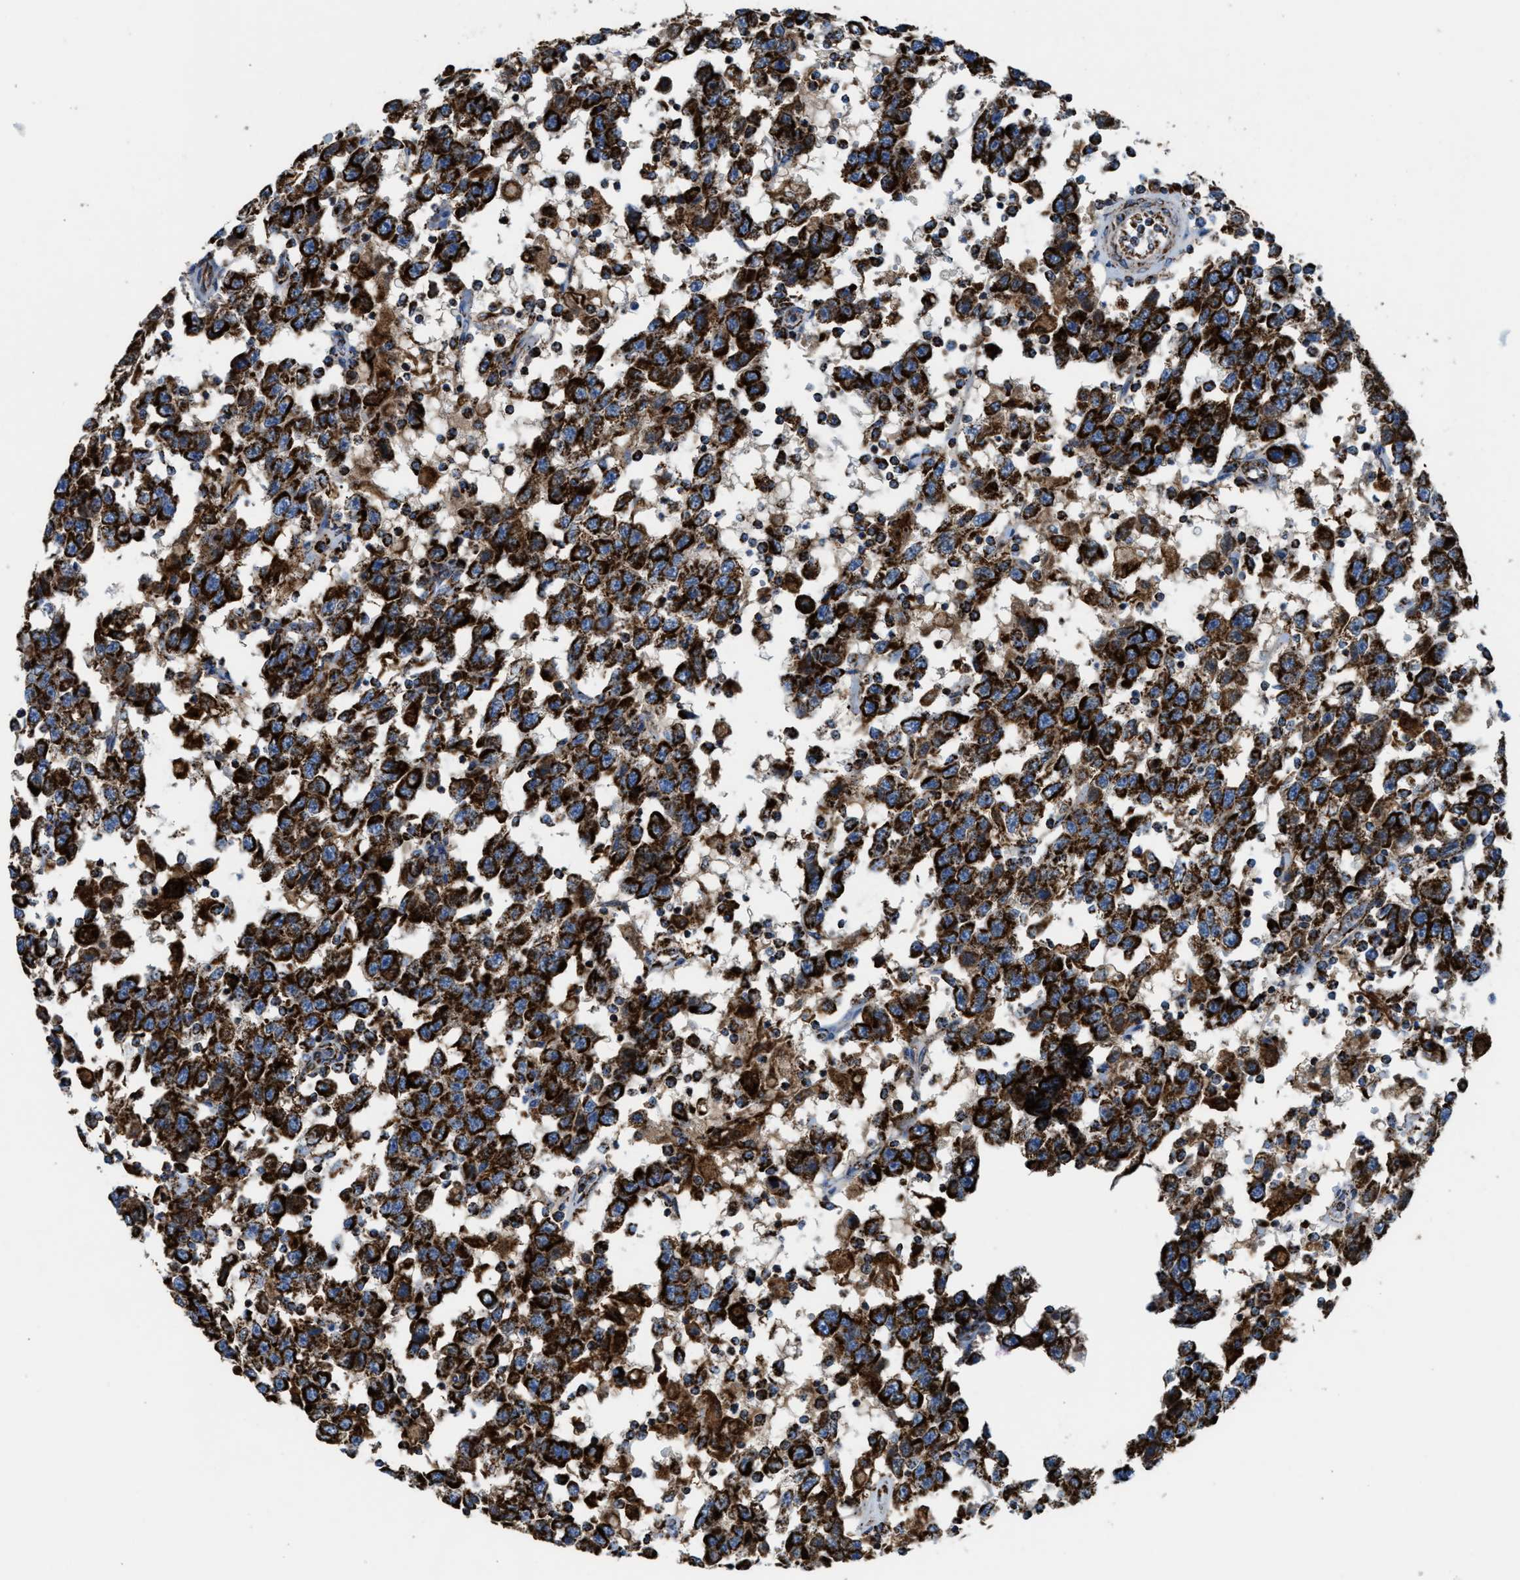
{"staining": {"intensity": "strong", "quantity": ">75%", "location": "cytoplasmic/membranous"}, "tissue": "testis cancer", "cell_type": "Tumor cells", "image_type": "cancer", "snomed": [{"axis": "morphology", "description": "Seminoma, NOS"}, {"axis": "topography", "description": "Testis"}], "caption": "A micrograph of human testis cancer (seminoma) stained for a protein demonstrates strong cytoplasmic/membranous brown staining in tumor cells.", "gene": "ECHS1", "patient": {"sex": "male", "age": 41}}